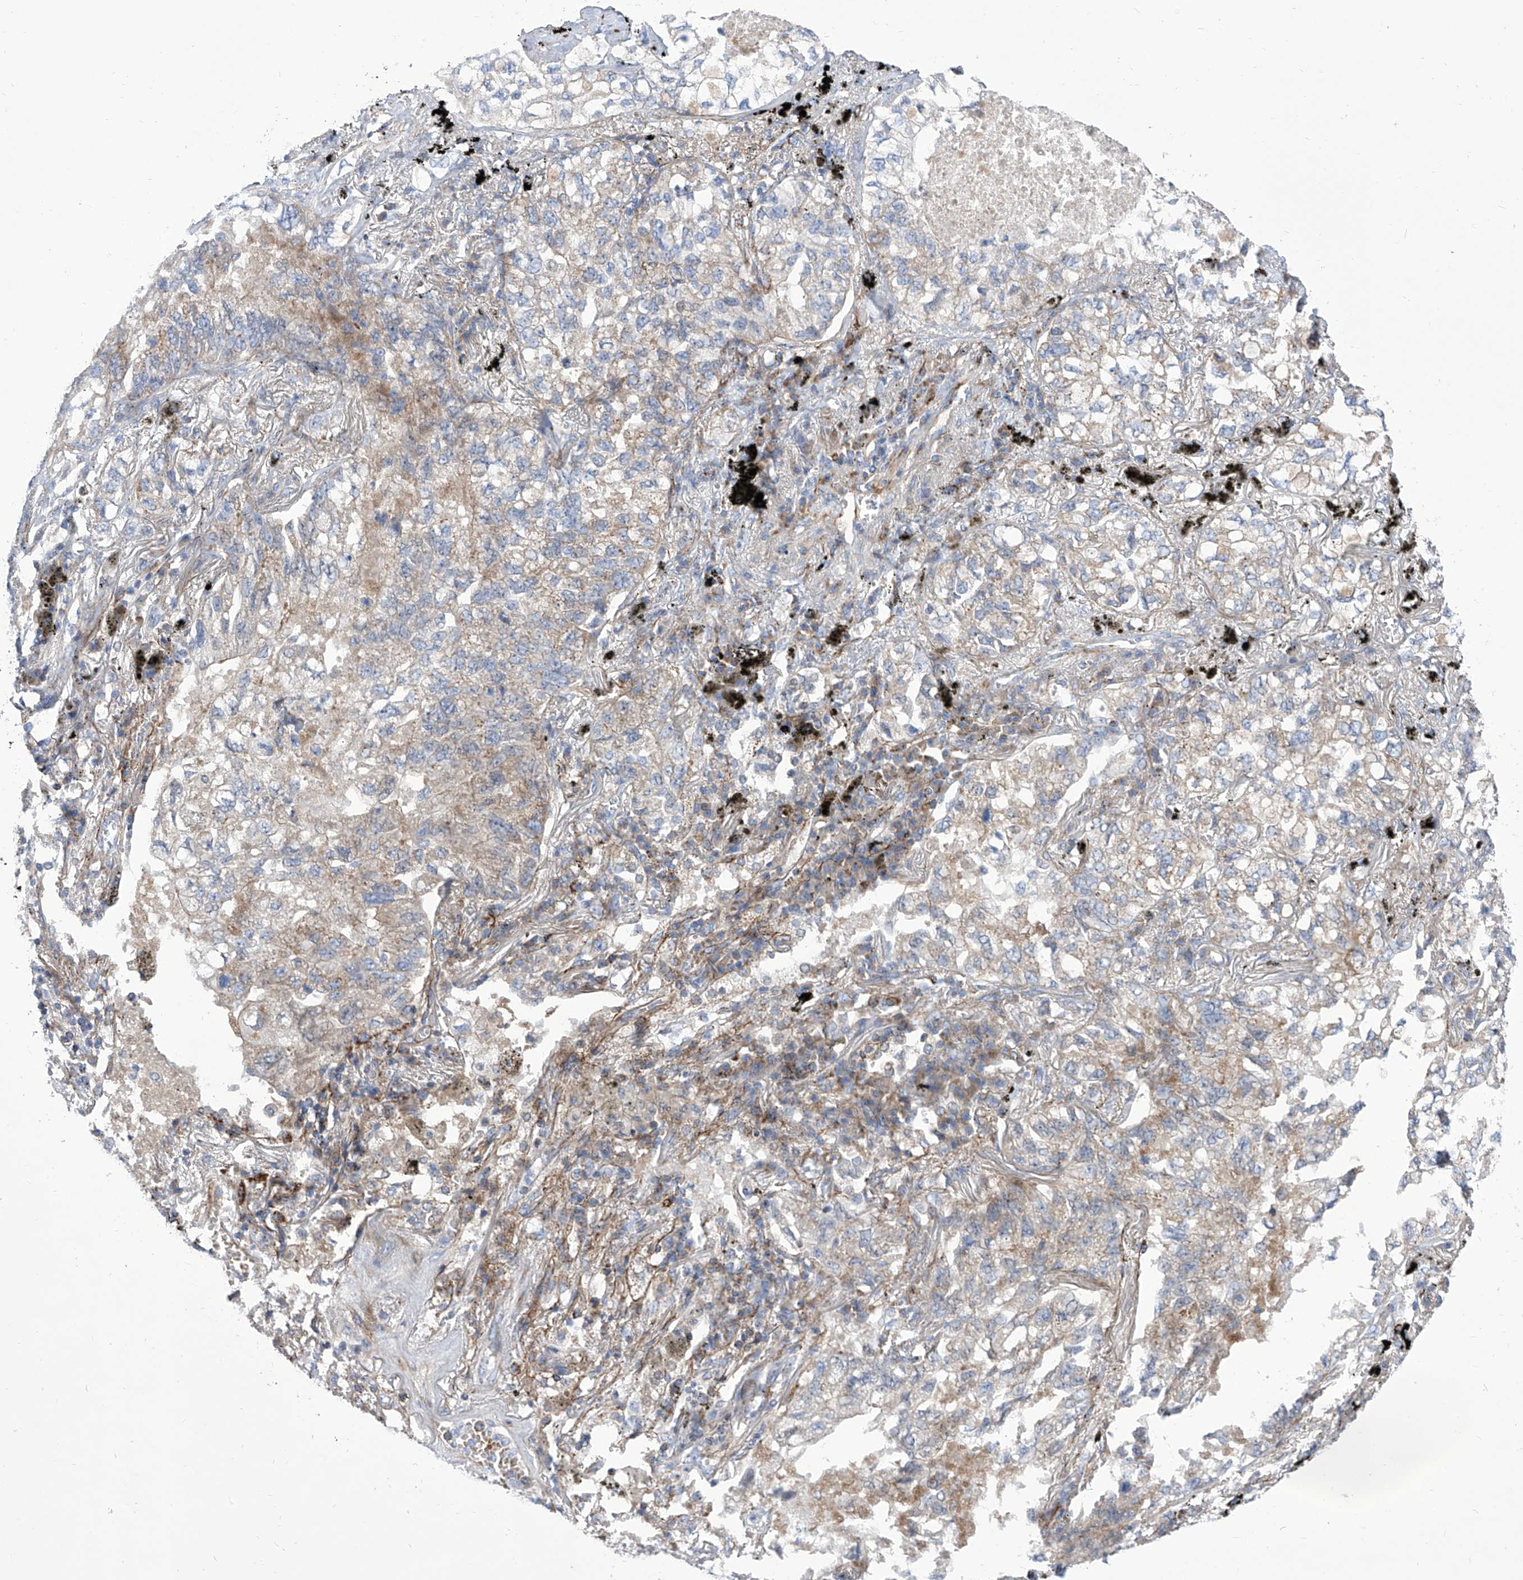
{"staining": {"intensity": "weak", "quantity": "25%-75%", "location": "cytoplasmic/membranous"}, "tissue": "lung cancer", "cell_type": "Tumor cells", "image_type": "cancer", "snomed": [{"axis": "morphology", "description": "Adenocarcinoma, NOS"}, {"axis": "topography", "description": "Lung"}], "caption": "Immunohistochemical staining of human lung adenocarcinoma demonstrates low levels of weak cytoplasmic/membranous protein staining in about 25%-75% of tumor cells. Nuclei are stained in blue.", "gene": "SRBD1", "patient": {"sex": "male", "age": 65}}